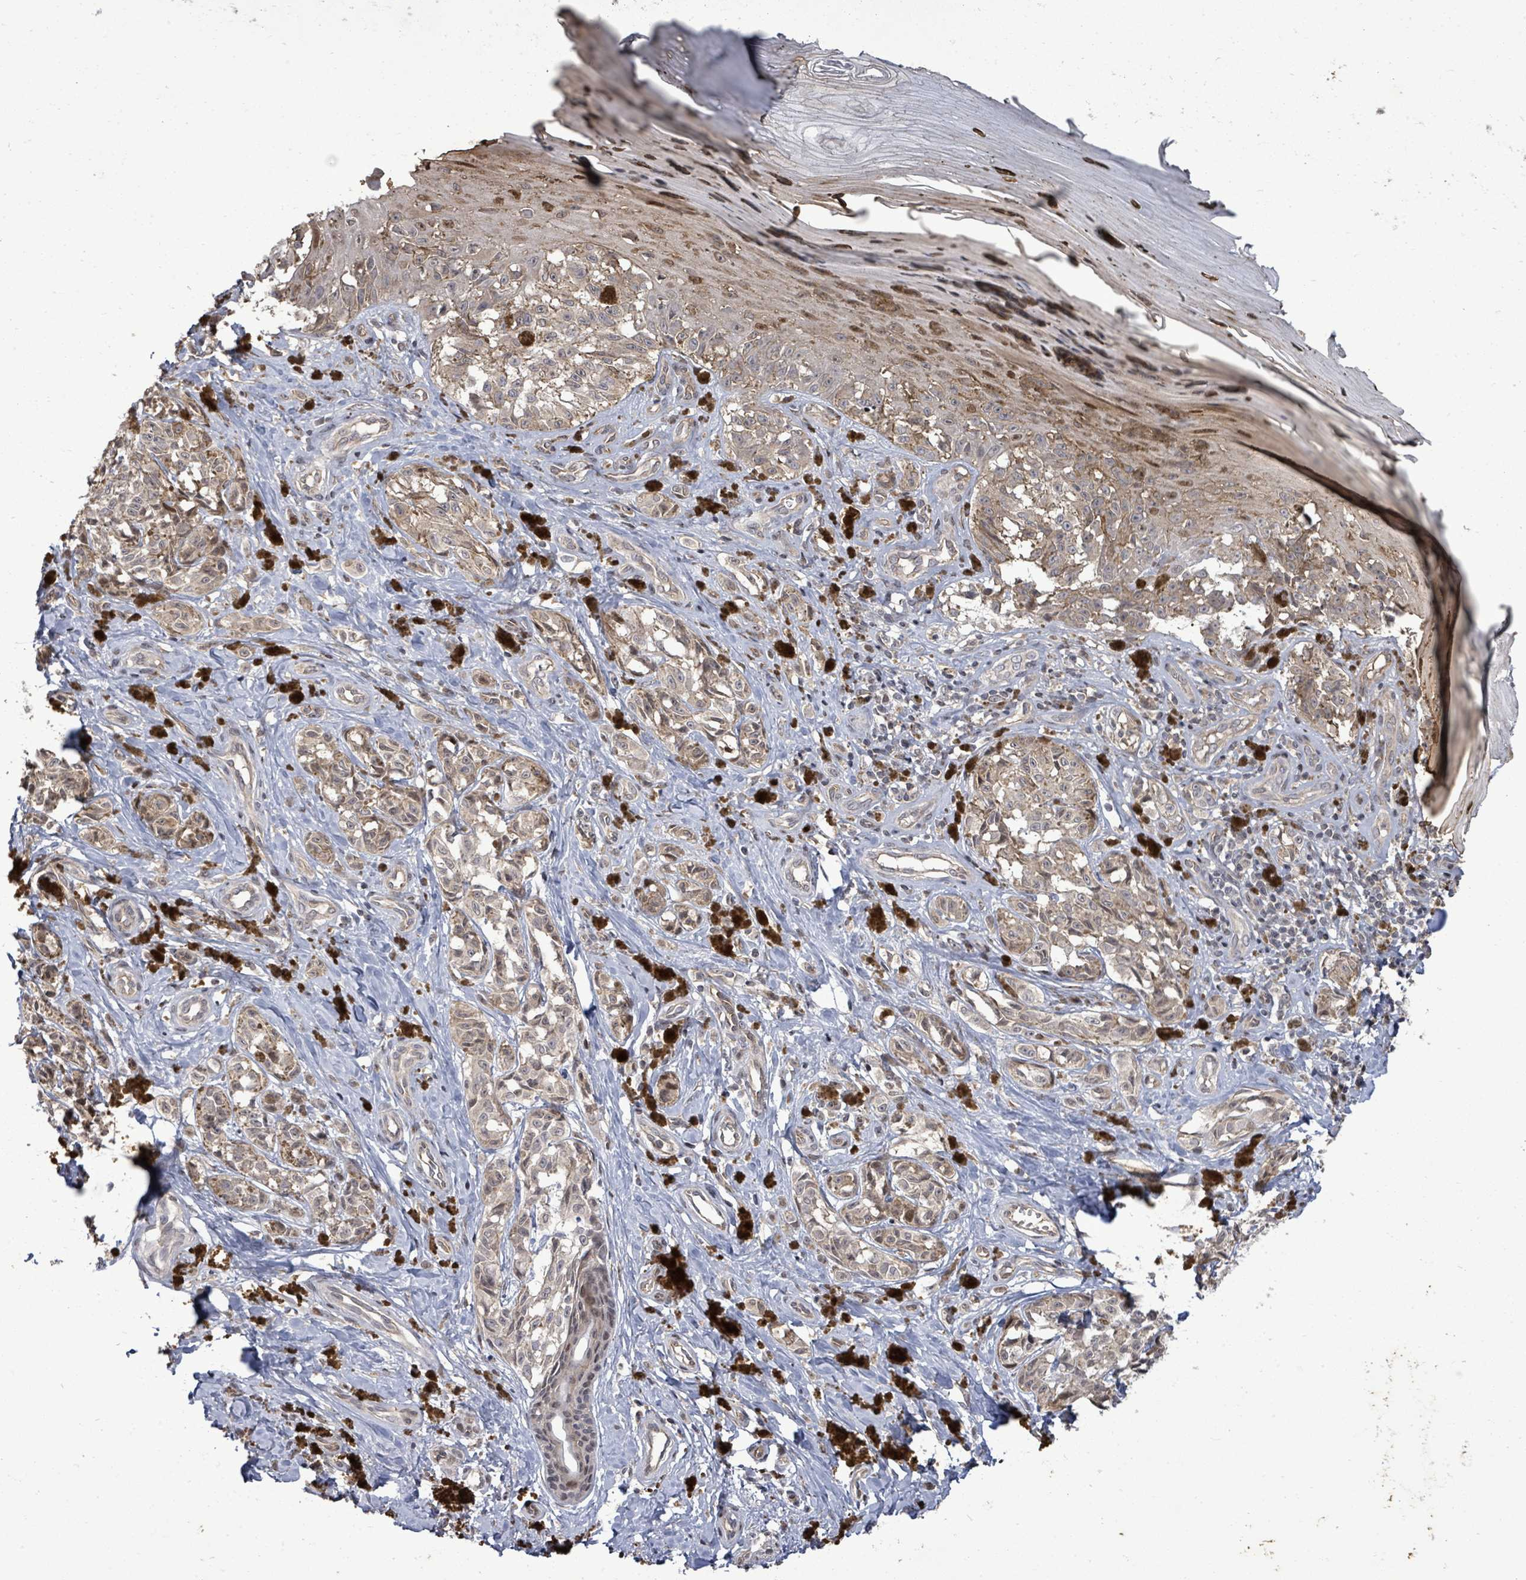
{"staining": {"intensity": "weak", "quantity": ">75%", "location": "cytoplasmic/membranous"}, "tissue": "melanoma", "cell_type": "Tumor cells", "image_type": "cancer", "snomed": [{"axis": "morphology", "description": "Malignant melanoma, NOS"}, {"axis": "topography", "description": "Skin"}], "caption": "Human malignant melanoma stained with a brown dye reveals weak cytoplasmic/membranous positive expression in about >75% of tumor cells.", "gene": "KRTAP27-1", "patient": {"sex": "female", "age": 65}}